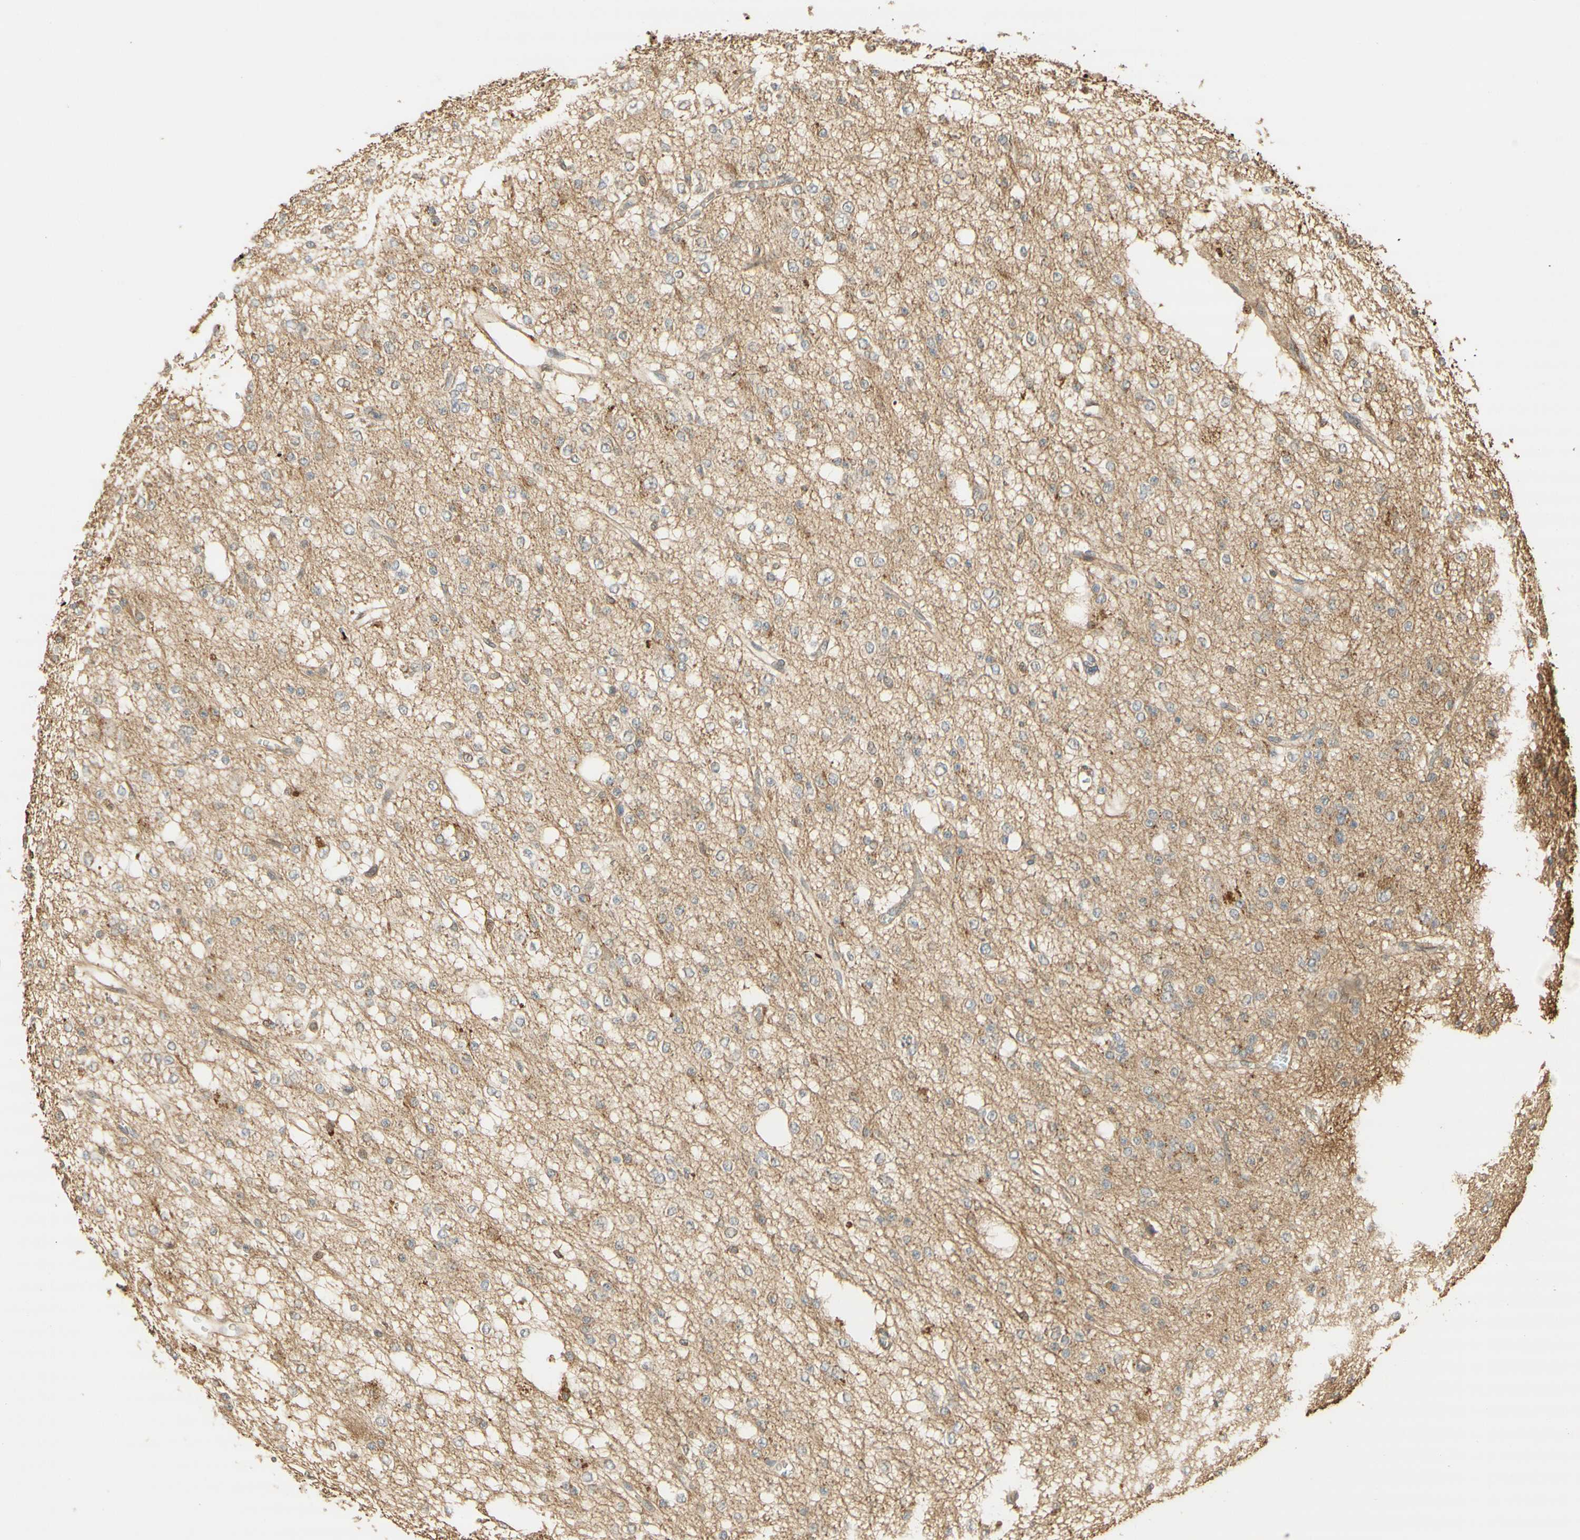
{"staining": {"intensity": "negative", "quantity": "none", "location": "none"}, "tissue": "glioma", "cell_type": "Tumor cells", "image_type": "cancer", "snomed": [{"axis": "morphology", "description": "Glioma, malignant, Low grade"}, {"axis": "topography", "description": "Brain"}], "caption": "High magnification brightfield microscopy of low-grade glioma (malignant) stained with DAB (brown) and counterstained with hematoxylin (blue): tumor cells show no significant staining.", "gene": "AGER", "patient": {"sex": "male", "age": 38}}